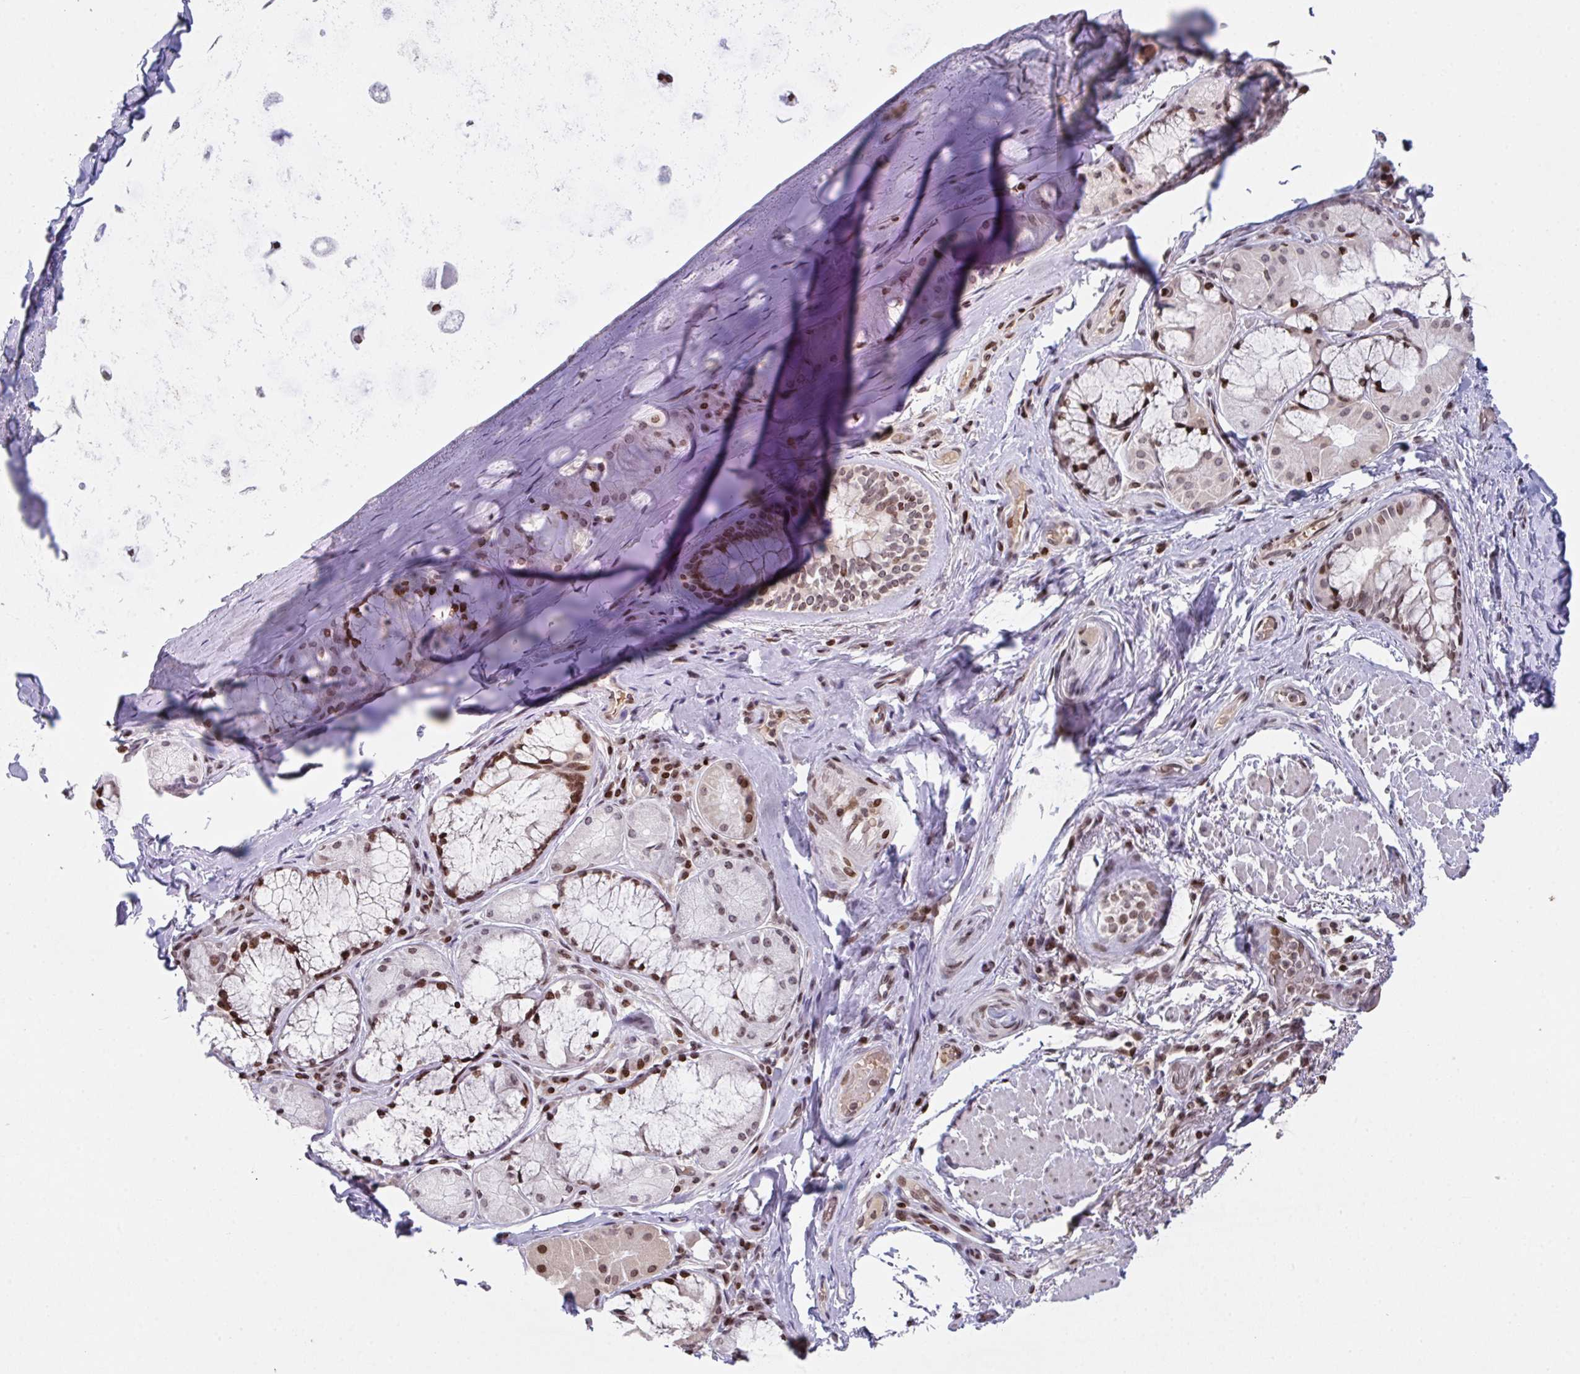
{"staining": {"intensity": "strong", "quantity": "<25%", "location": "nuclear"}, "tissue": "soft tissue", "cell_type": "Chondrocytes", "image_type": "normal", "snomed": [{"axis": "morphology", "description": "Normal tissue, NOS"}, {"axis": "topography", "description": "Cartilage tissue"}, {"axis": "topography", "description": "Bronchus"}], "caption": "DAB (3,3'-diaminobenzidine) immunohistochemical staining of benign soft tissue exhibits strong nuclear protein expression in approximately <25% of chondrocytes. (IHC, brightfield microscopy, high magnification).", "gene": "PCDHB8", "patient": {"sex": "male", "age": 64}}